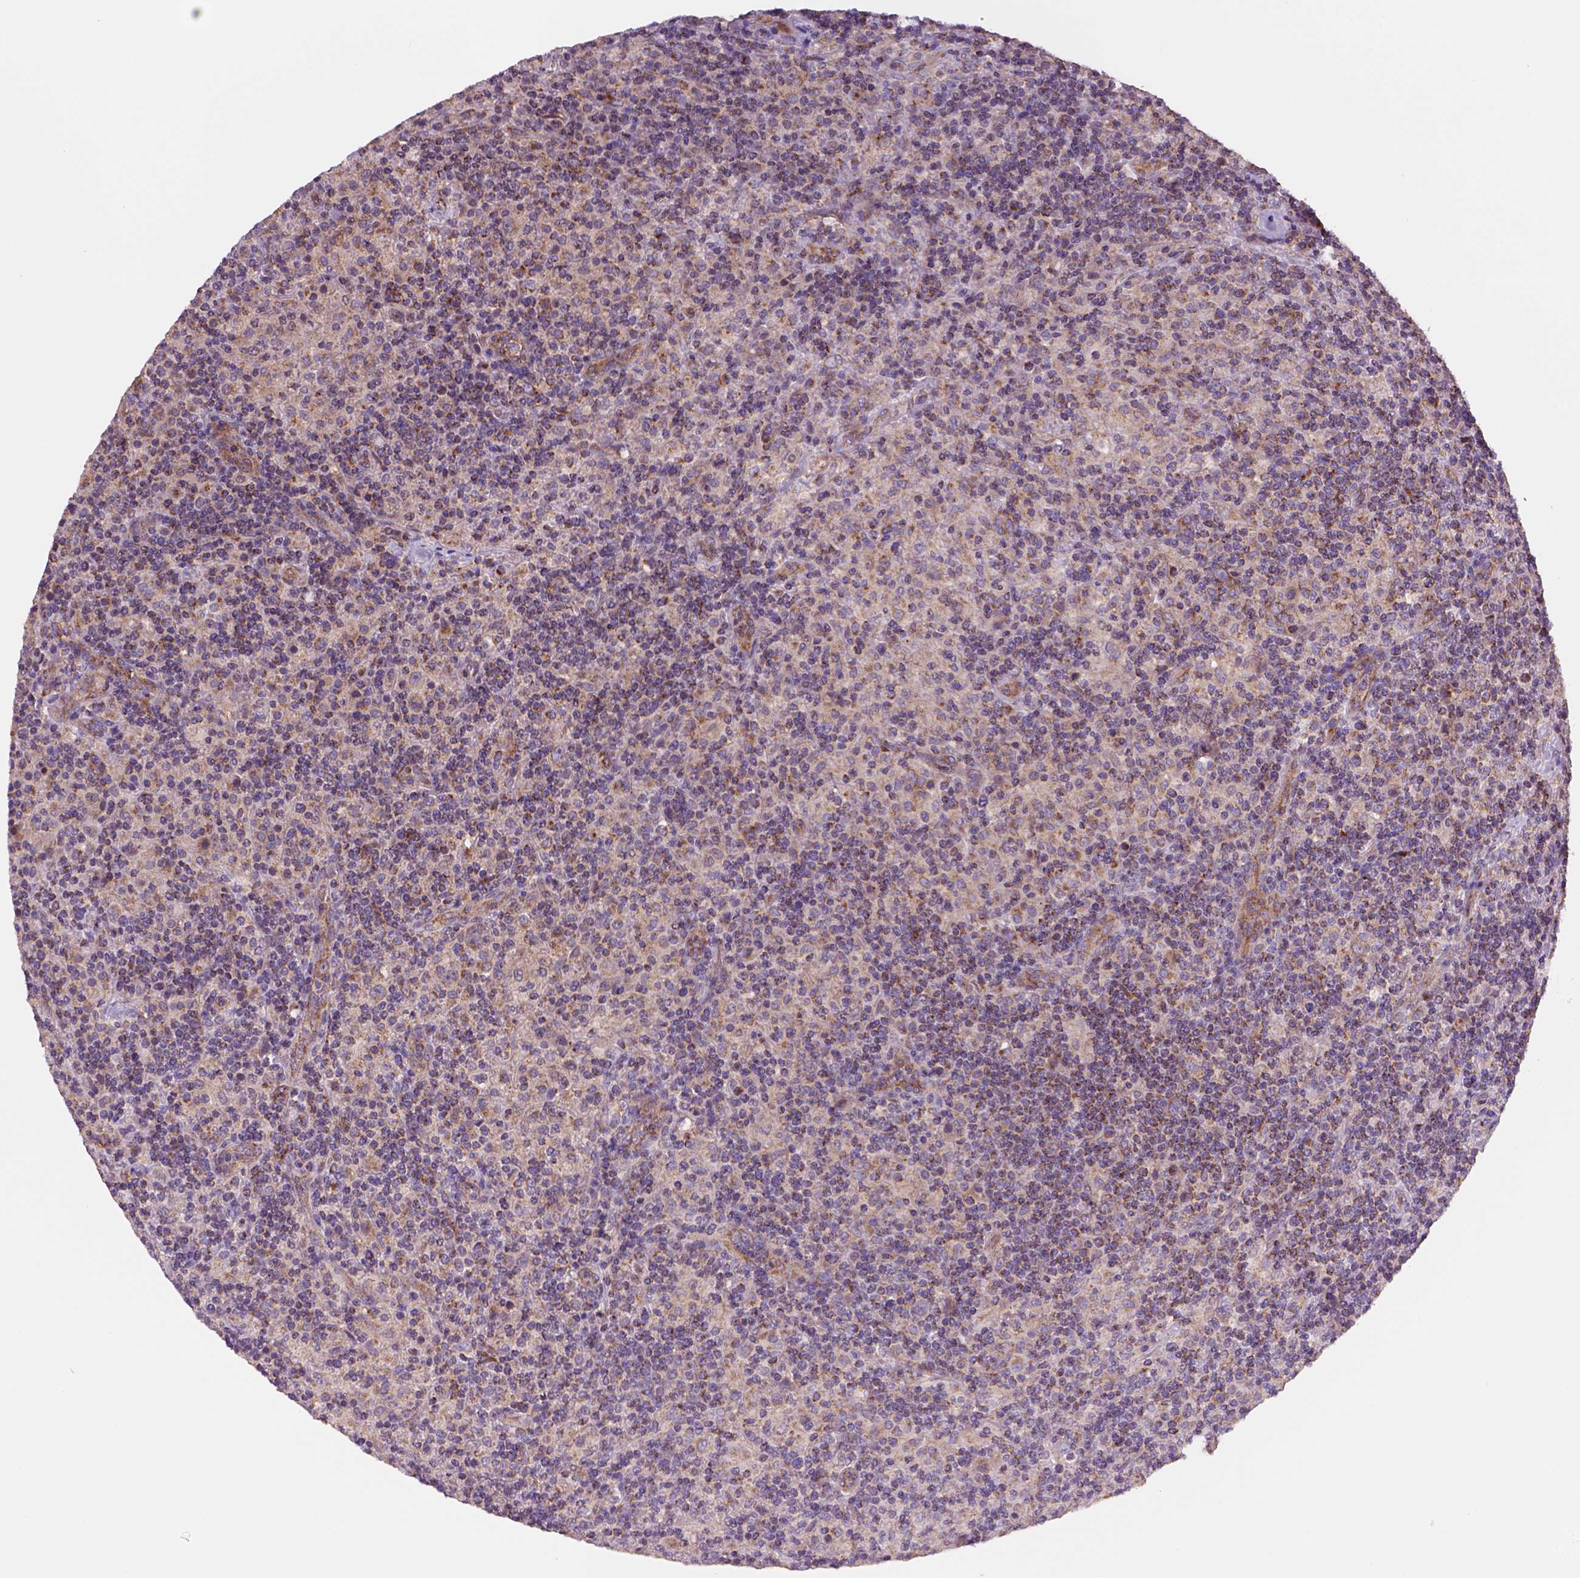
{"staining": {"intensity": "moderate", "quantity": ">75%", "location": "cytoplasmic/membranous"}, "tissue": "lymphoma", "cell_type": "Tumor cells", "image_type": "cancer", "snomed": [{"axis": "morphology", "description": "Hodgkin's disease, NOS"}, {"axis": "topography", "description": "Lymph node"}], "caption": "Hodgkin's disease stained for a protein shows moderate cytoplasmic/membranous positivity in tumor cells.", "gene": "WARS2", "patient": {"sex": "male", "age": 70}}